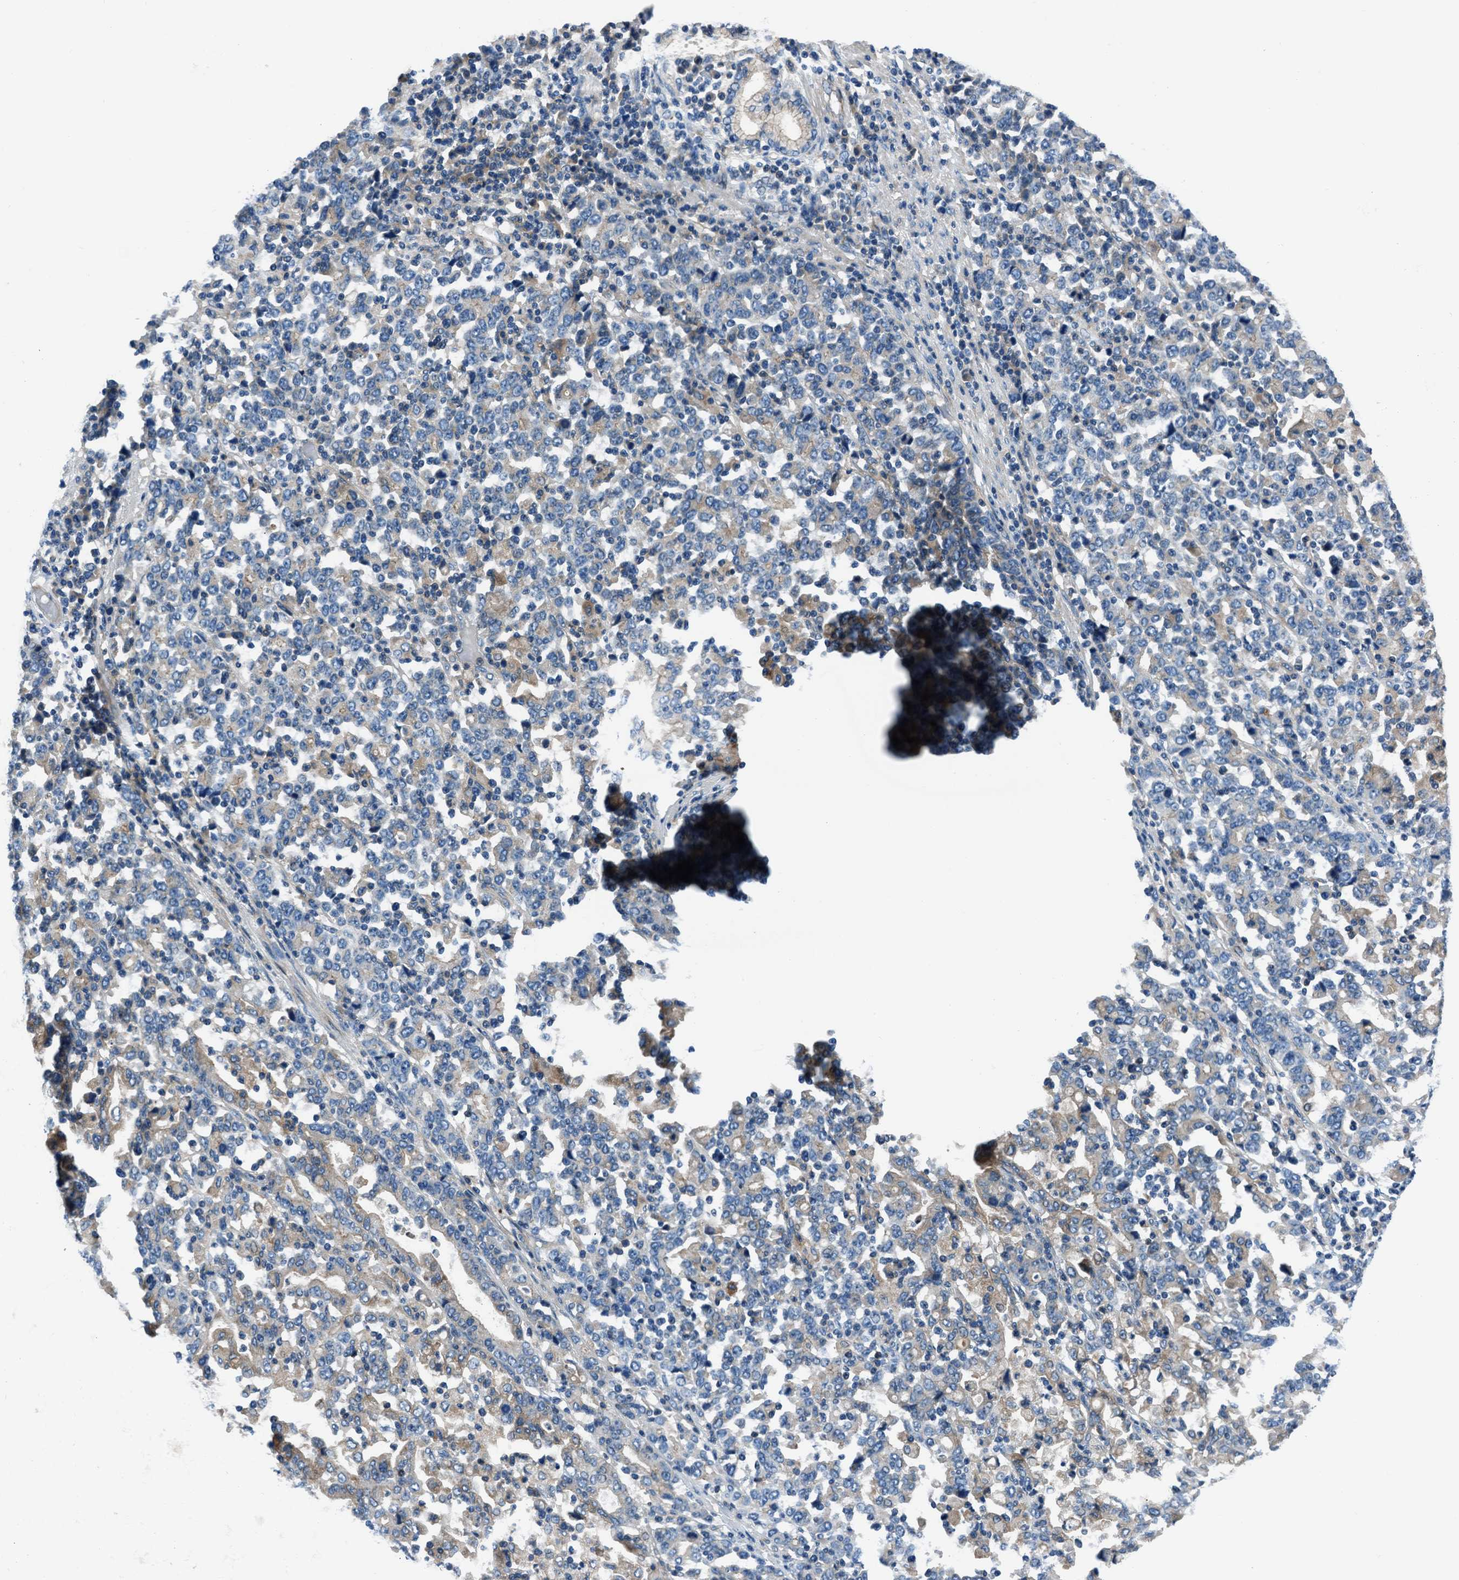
{"staining": {"intensity": "weak", "quantity": "<25%", "location": "cytoplasmic/membranous"}, "tissue": "stomach cancer", "cell_type": "Tumor cells", "image_type": "cancer", "snomed": [{"axis": "morphology", "description": "Adenocarcinoma, NOS"}, {"axis": "topography", "description": "Stomach, upper"}], "caption": "High power microscopy image of an immunohistochemistry (IHC) histopathology image of stomach cancer, revealing no significant expression in tumor cells. Brightfield microscopy of immunohistochemistry (IHC) stained with DAB (brown) and hematoxylin (blue), captured at high magnification.", "gene": "SLC38A6", "patient": {"sex": "male", "age": 69}}